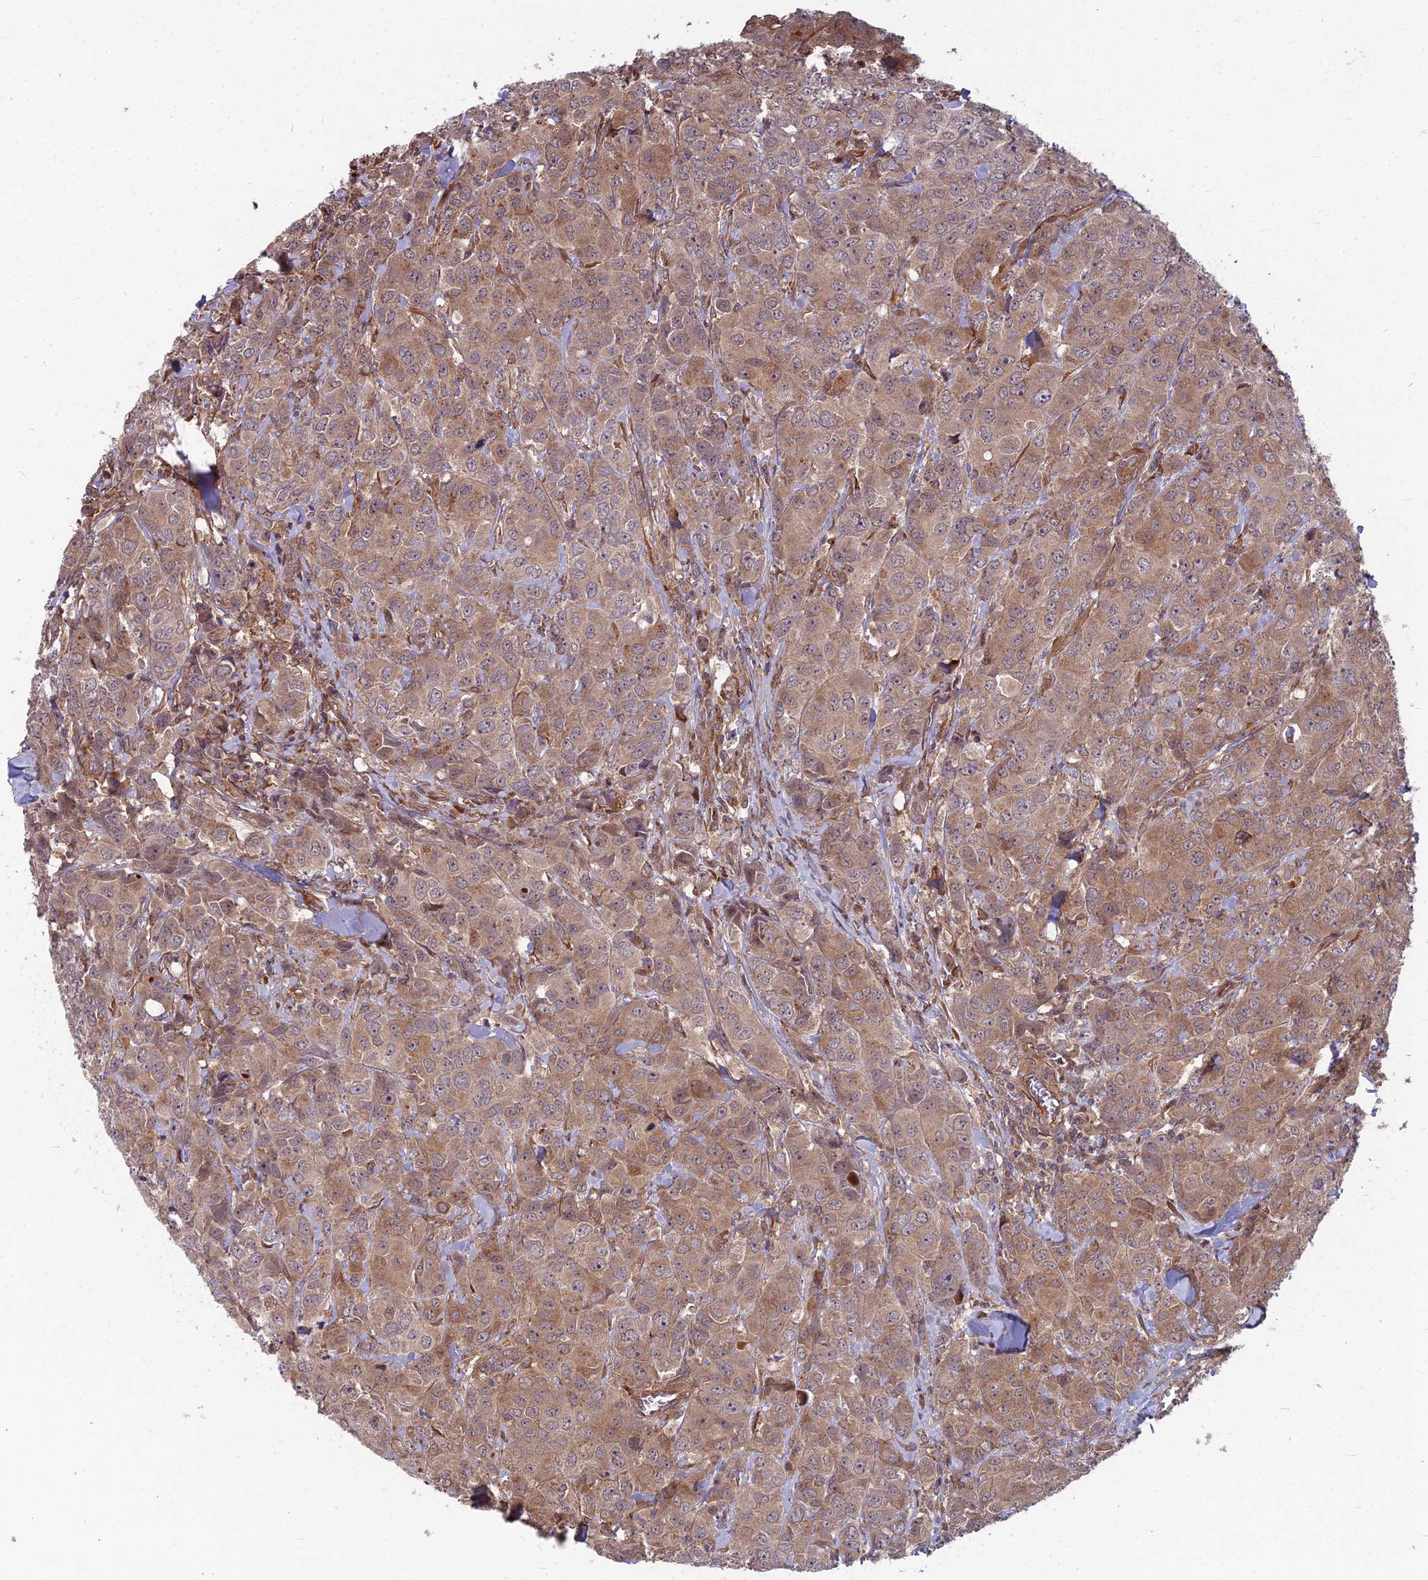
{"staining": {"intensity": "moderate", "quantity": ">75%", "location": "cytoplasmic/membranous"}, "tissue": "breast cancer", "cell_type": "Tumor cells", "image_type": "cancer", "snomed": [{"axis": "morphology", "description": "Duct carcinoma"}, {"axis": "topography", "description": "Breast"}], "caption": "Immunohistochemical staining of intraductal carcinoma (breast) demonstrates medium levels of moderate cytoplasmic/membranous expression in approximately >75% of tumor cells.", "gene": "MFSD8", "patient": {"sex": "female", "age": 43}}